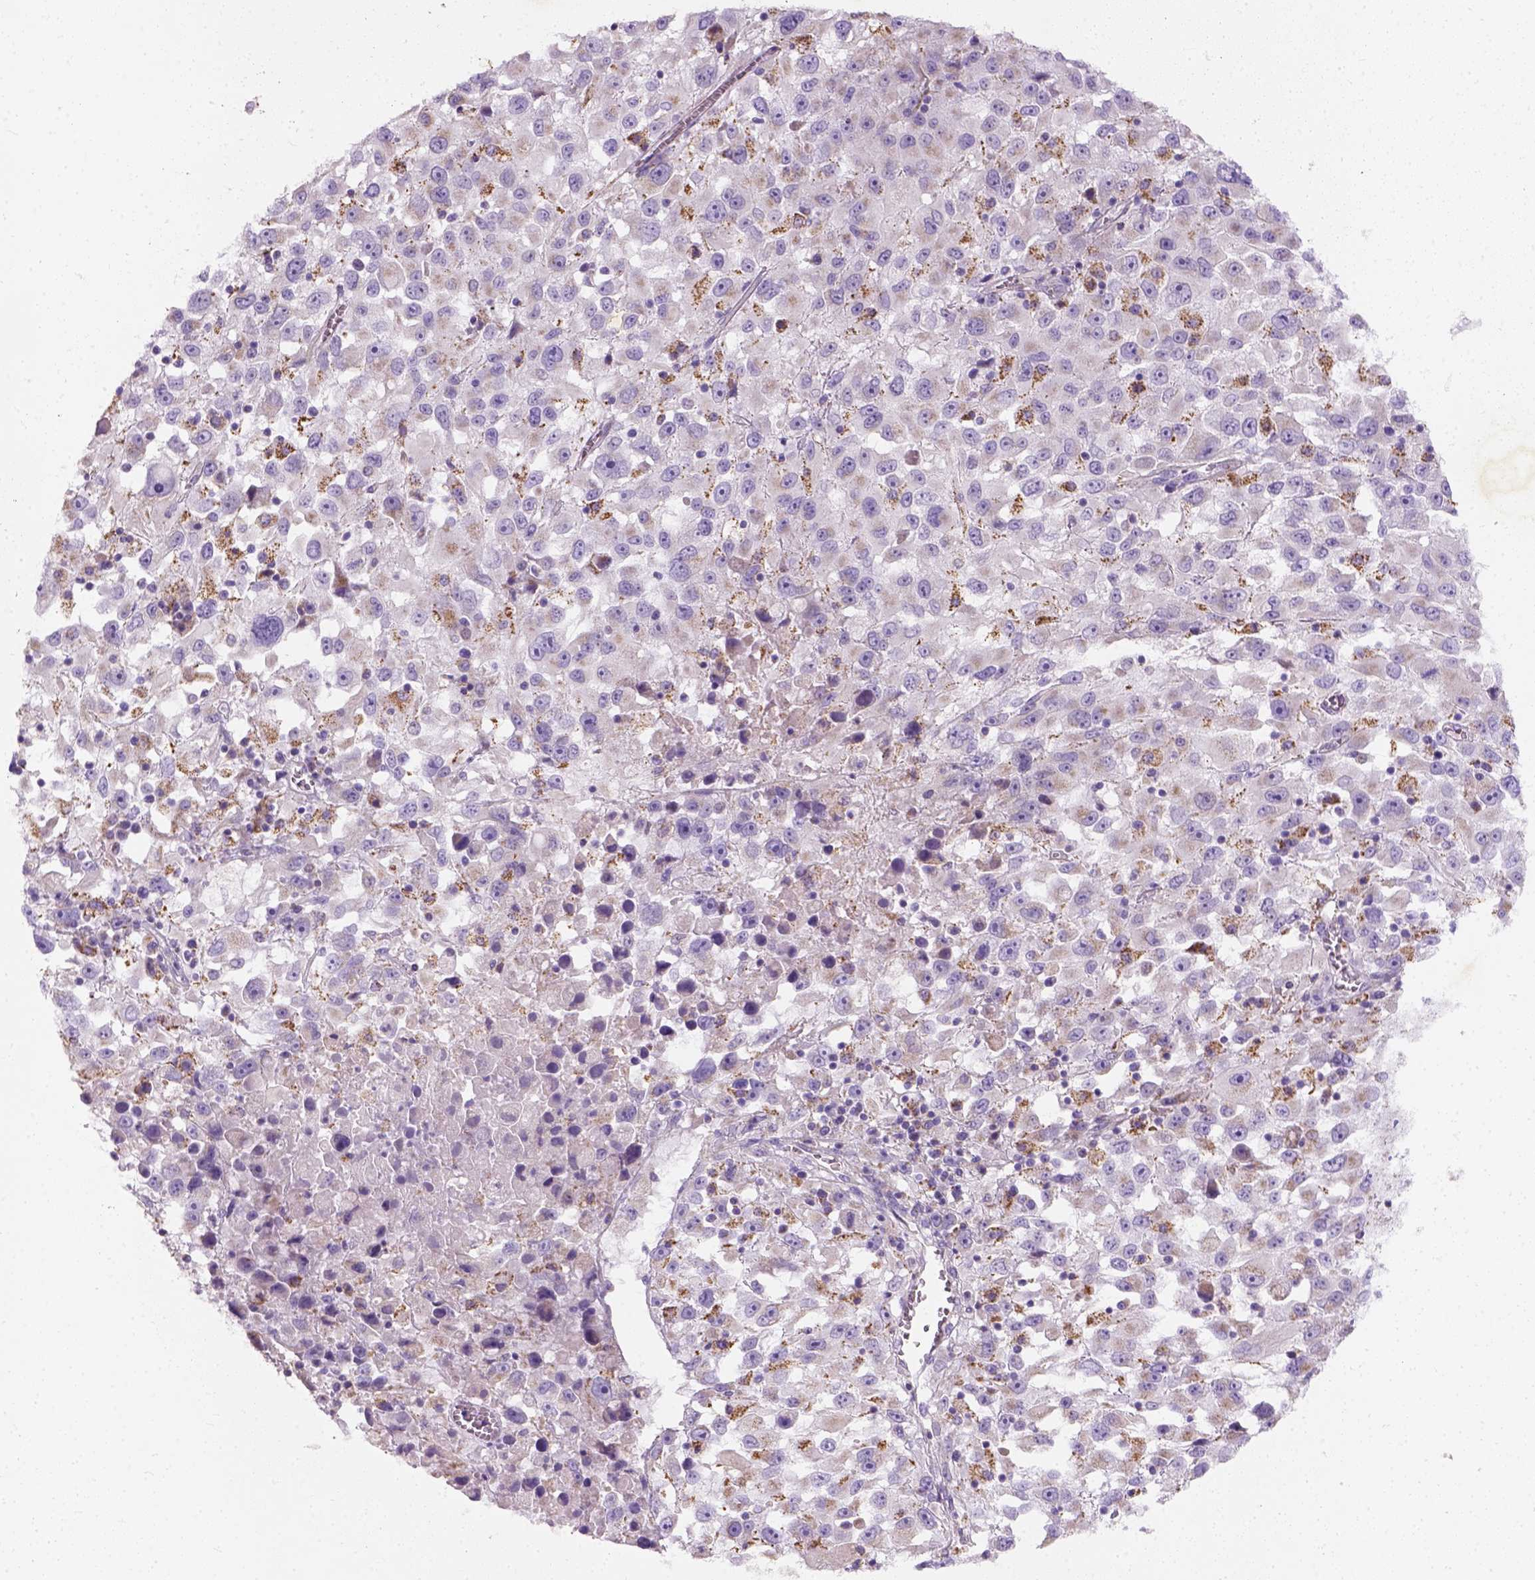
{"staining": {"intensity": "negative", "quantity": "none", "location": "none"}, "tissue": "melanoma", "cell_type": "Tumor cells", "image_type": "cancer", "snomed": [{"axis": "morphology", "description": "Malignant melanoma, Metastatic site"}, {"axis": "topography", "description": "Soft tissue"}], "caption": "Immunohistochemistry photomicrograph of human malignant melanoma (metastatic site) stained for a protein (brown), which reveals no staining in tumor cells.", "gene": "CHODL", "patient": {"sex": "male", "age": 50}}